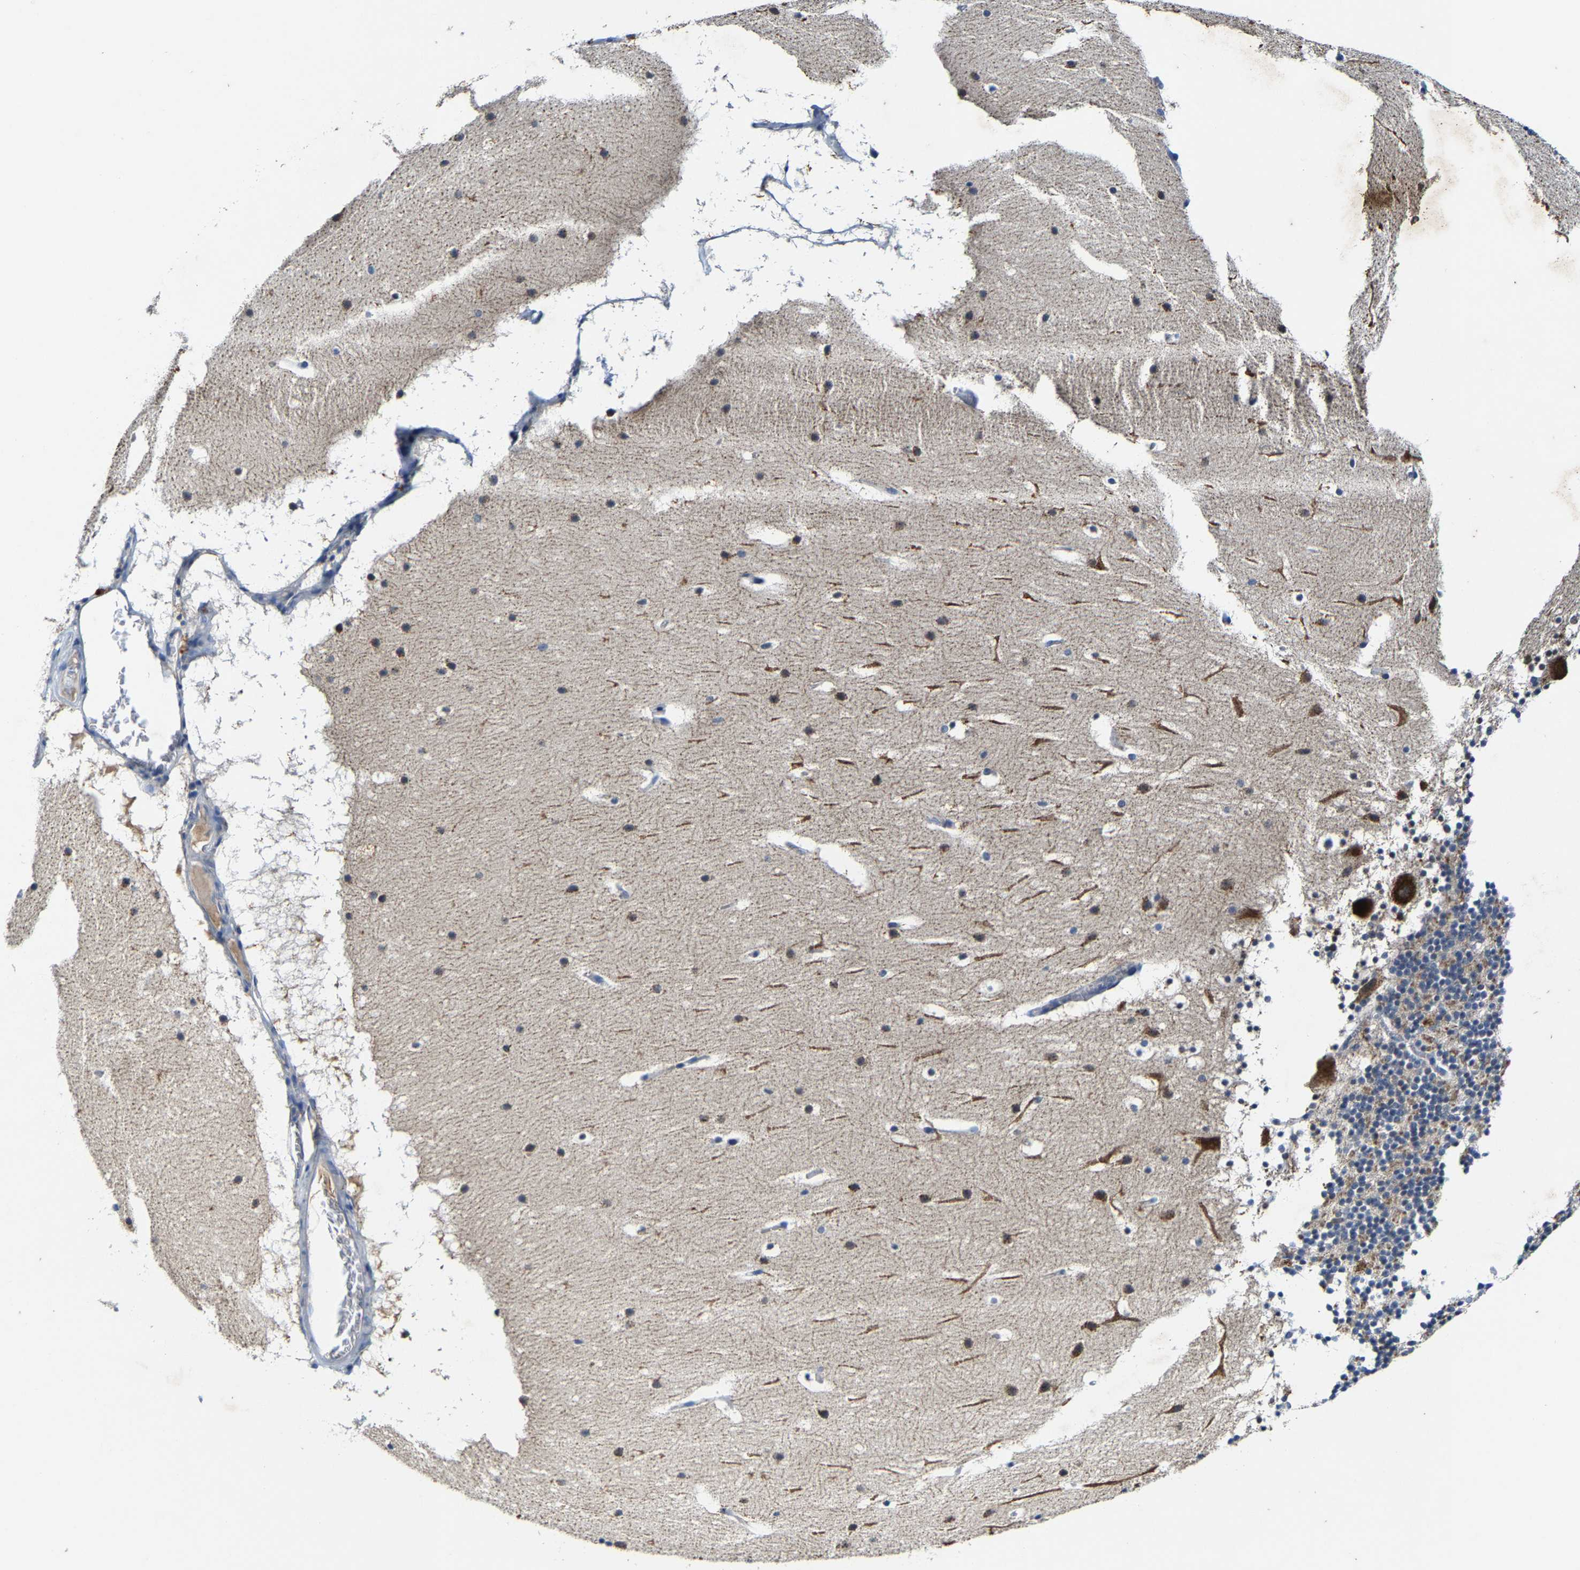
{"staining": {"intensity": "moderate", "quantity": "<25%", "location": "cytoplasmic/membranous"}, "tissue": "cerebellum", "cell_type": "Cells in granular layer", "image_type": "normal", "snomed": [{"axis": "morphology", "description": "Normal tissue, NOS"}, {"axis": "topography", "description": "Cerebellum"}], "caption": "High-magnification brightfield microscopy of unremarkable cerebellum stained with DAB (brown) and counterstained with hematoxylin (blue). cells in granular layer exhibit moderate cytoplasmic/membranous staining is seen in about<25% of cells.", "gene": "SLC25A25", "patient": {"sex": "male", "age": 45}}